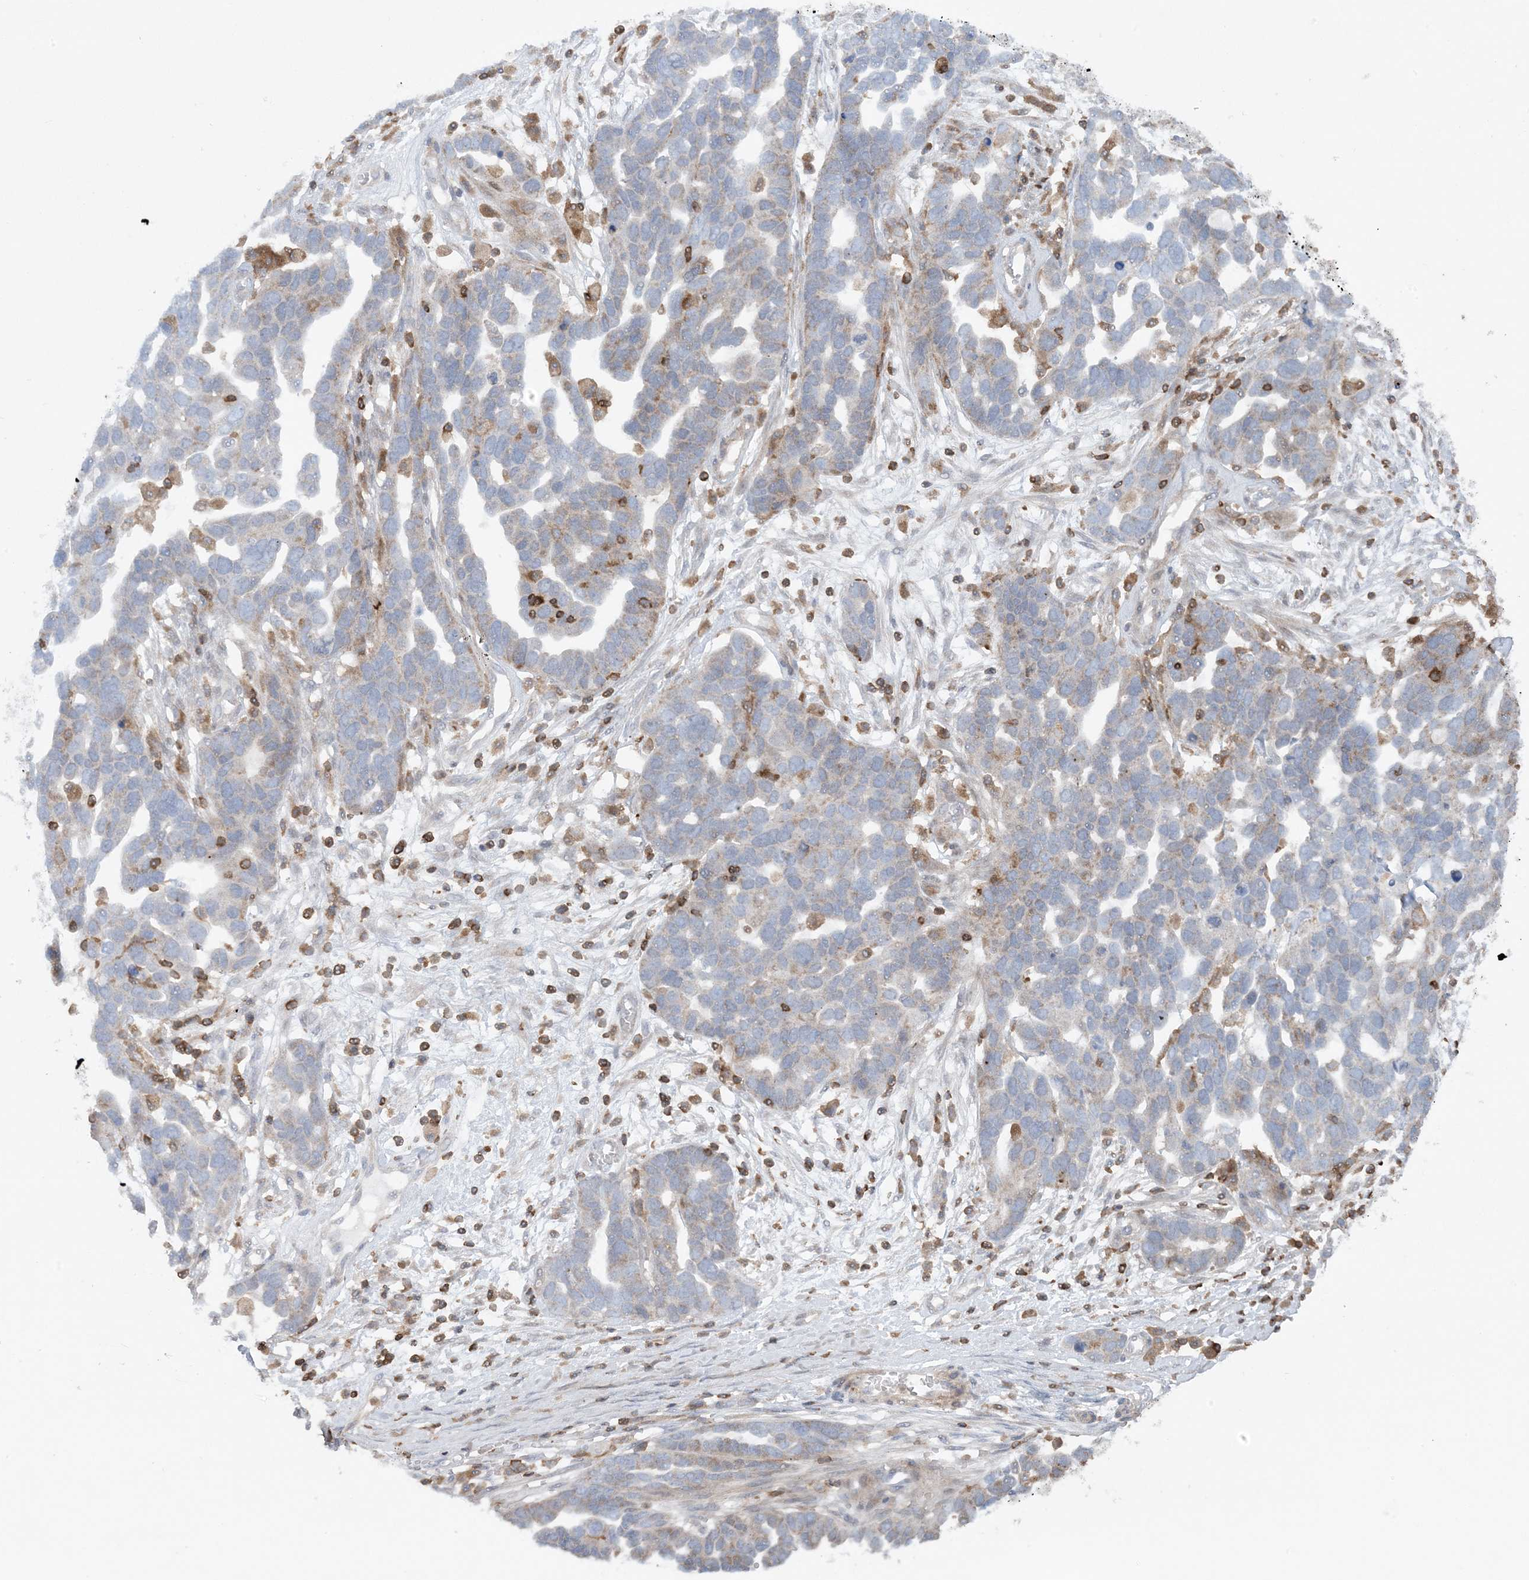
{"staining": {"intensity": "weak", "quantity": "<25%", "location": "cytoplasmic/membranous"}, "tissue": "ovarian cancer", "cell_type": "Tumor cells", "image_type": "cancer", "snomed": [{"axis": "morphology", "description": "Cystadenocarcinoma, serous, NOS"}, {"axis": "topography", "description": "Ovary"}], "caption": "Tumor cells are negative for brown protein staining in ovarian cancer (serous cystadenocarcinoma).", "gene": "ARHGAP30", "patient": {"sex": "female", "age": 54}}